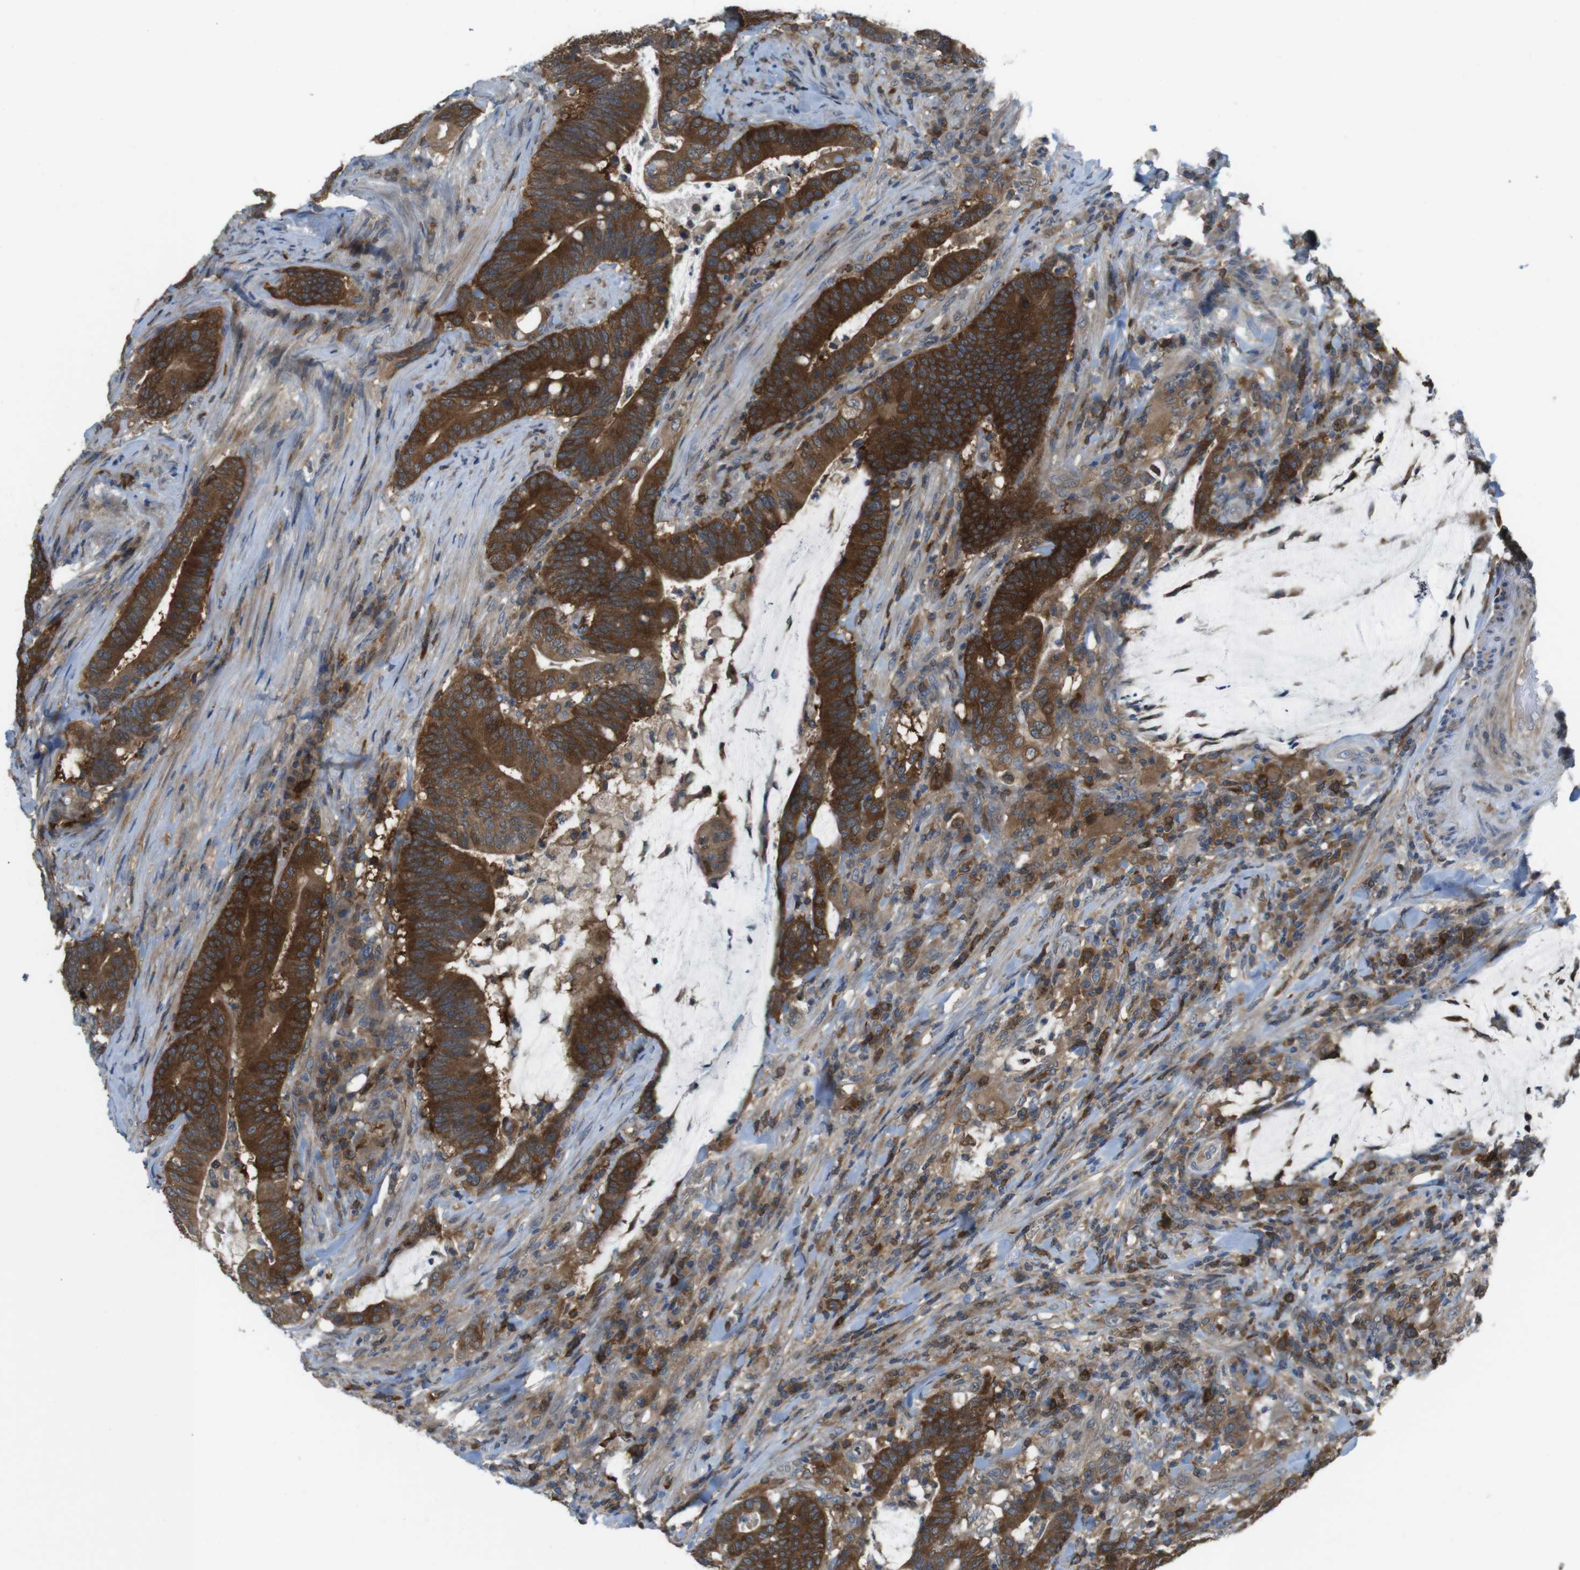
{"staining": {"intensity": "strong", "quantity": ">75%", "location": "cytoplasmic/membranous"}, "tissue": "colorectal cancer", "cell_type": "Tumor cells", "image_type": "cancer", "snomed": [{"axis": "morphology", "description": "Normal tissue, NOS"}, {"axis": "morphology", "description": "Adenocarcinoma, NOS"}, {"axis": "topography", "description": "Colon"}], "caption": "Tumor cells show high levels of strong cytoplasmic/membranous expression in about >75% of cells in colorectal cancer (adenocarcinoma).", "gene": "MTHFD1", "patient": {"sex": "female", "age": 66}}